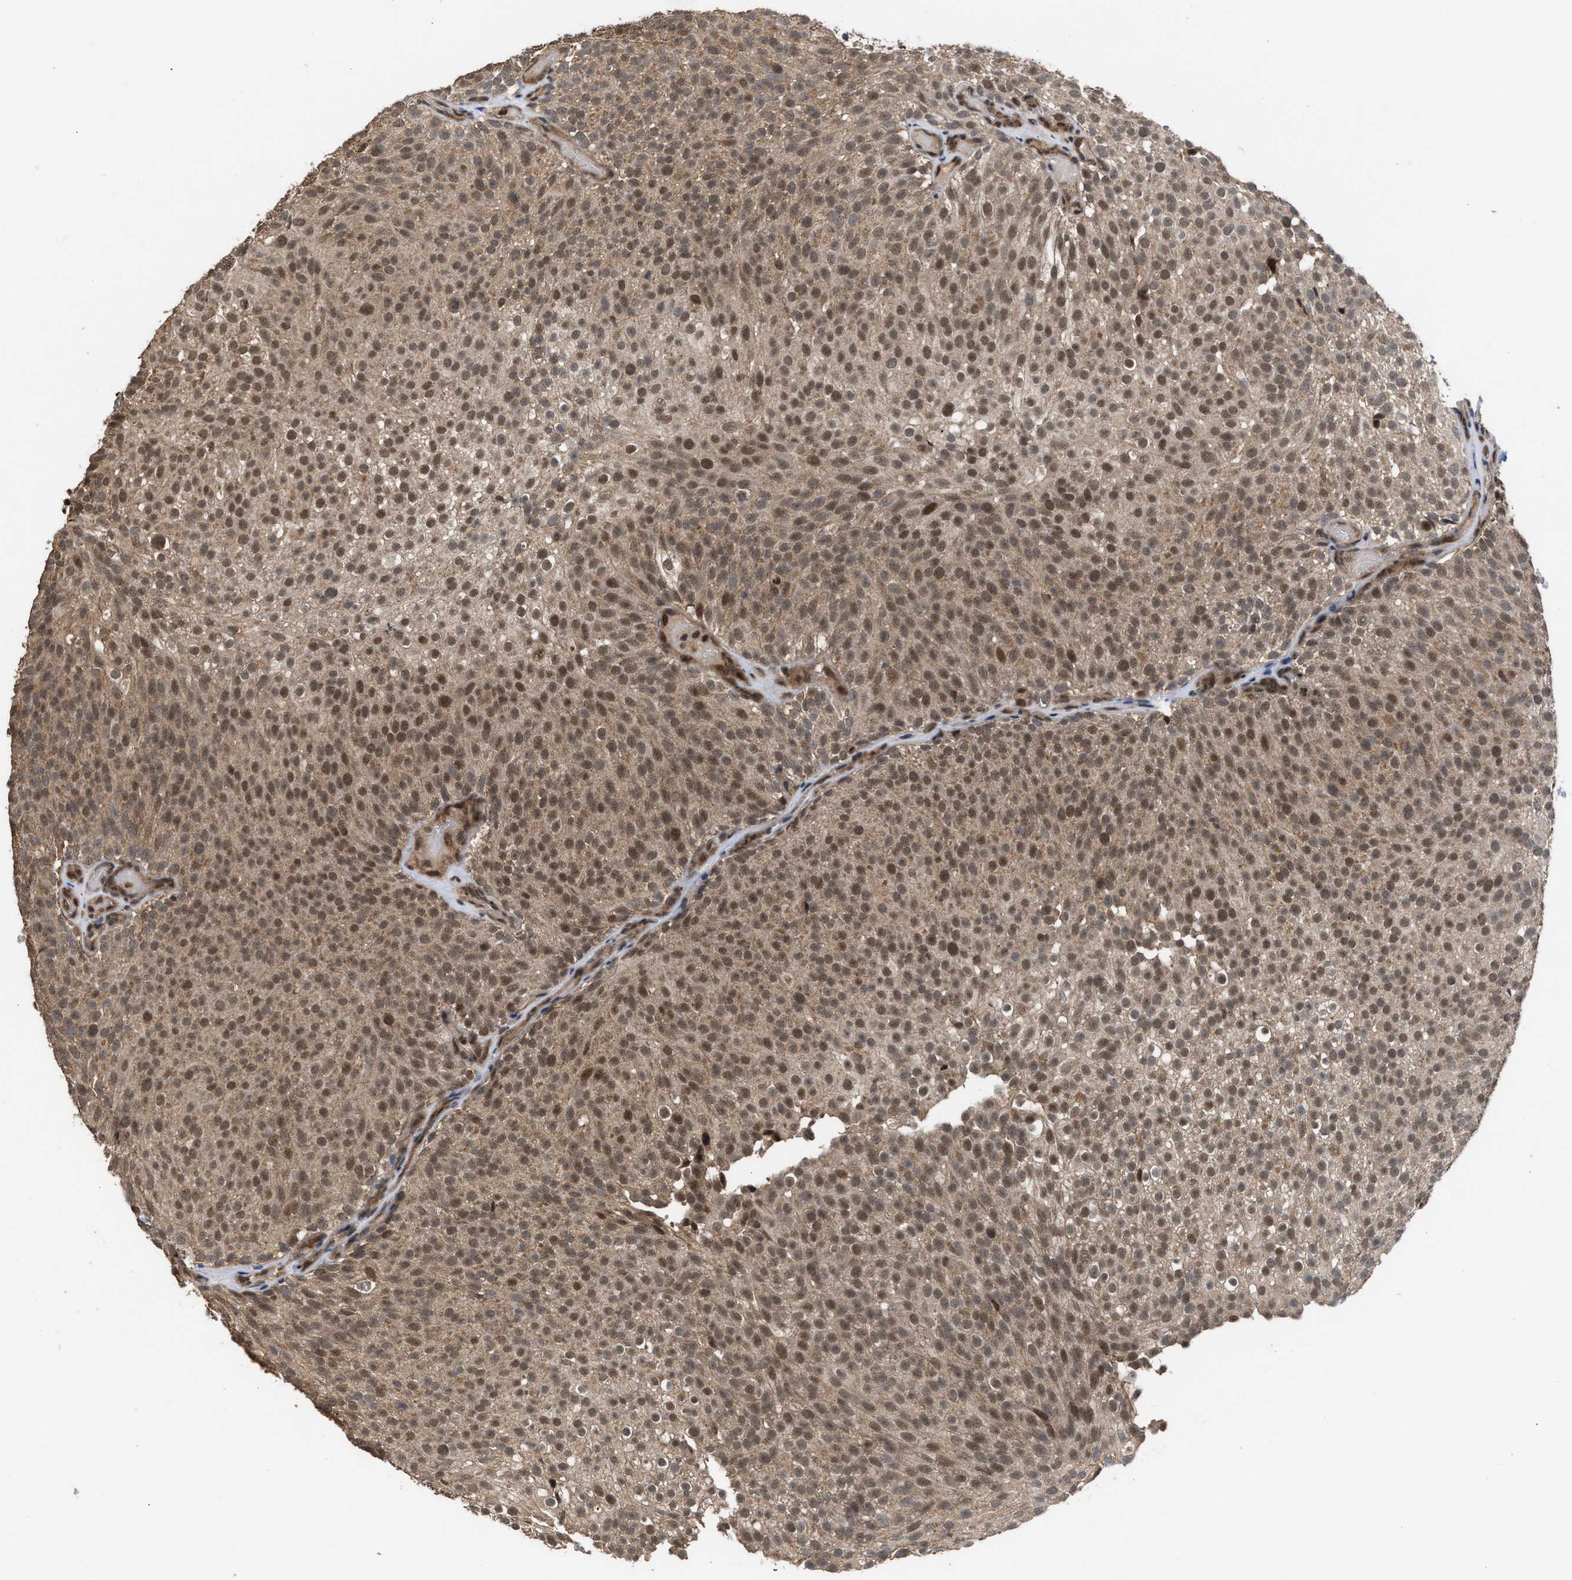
{"staining": {"intensity": "moderate", "quantity": ">75%", "location": "cytoplasmic/membranous,nuclear"}, "tissue": "urothelial cancer", "cell_type": "Tumor cells", "image_type": "cancer", "snomed": [{"axis": "morphology", "description": "Urothelial carcinoma, Low grade"}, {"axis": "topography", "description": "Urinary bladder"}], "caption": "Immunohistochemical staining of human urothelial cancer demonstrates medium levels of moderate cytoplasmic/membranous and nuclear staining in about >75% of tumor cells.", "gene": "C9orf78", "patient": {"sex": "male", "age": 78}}